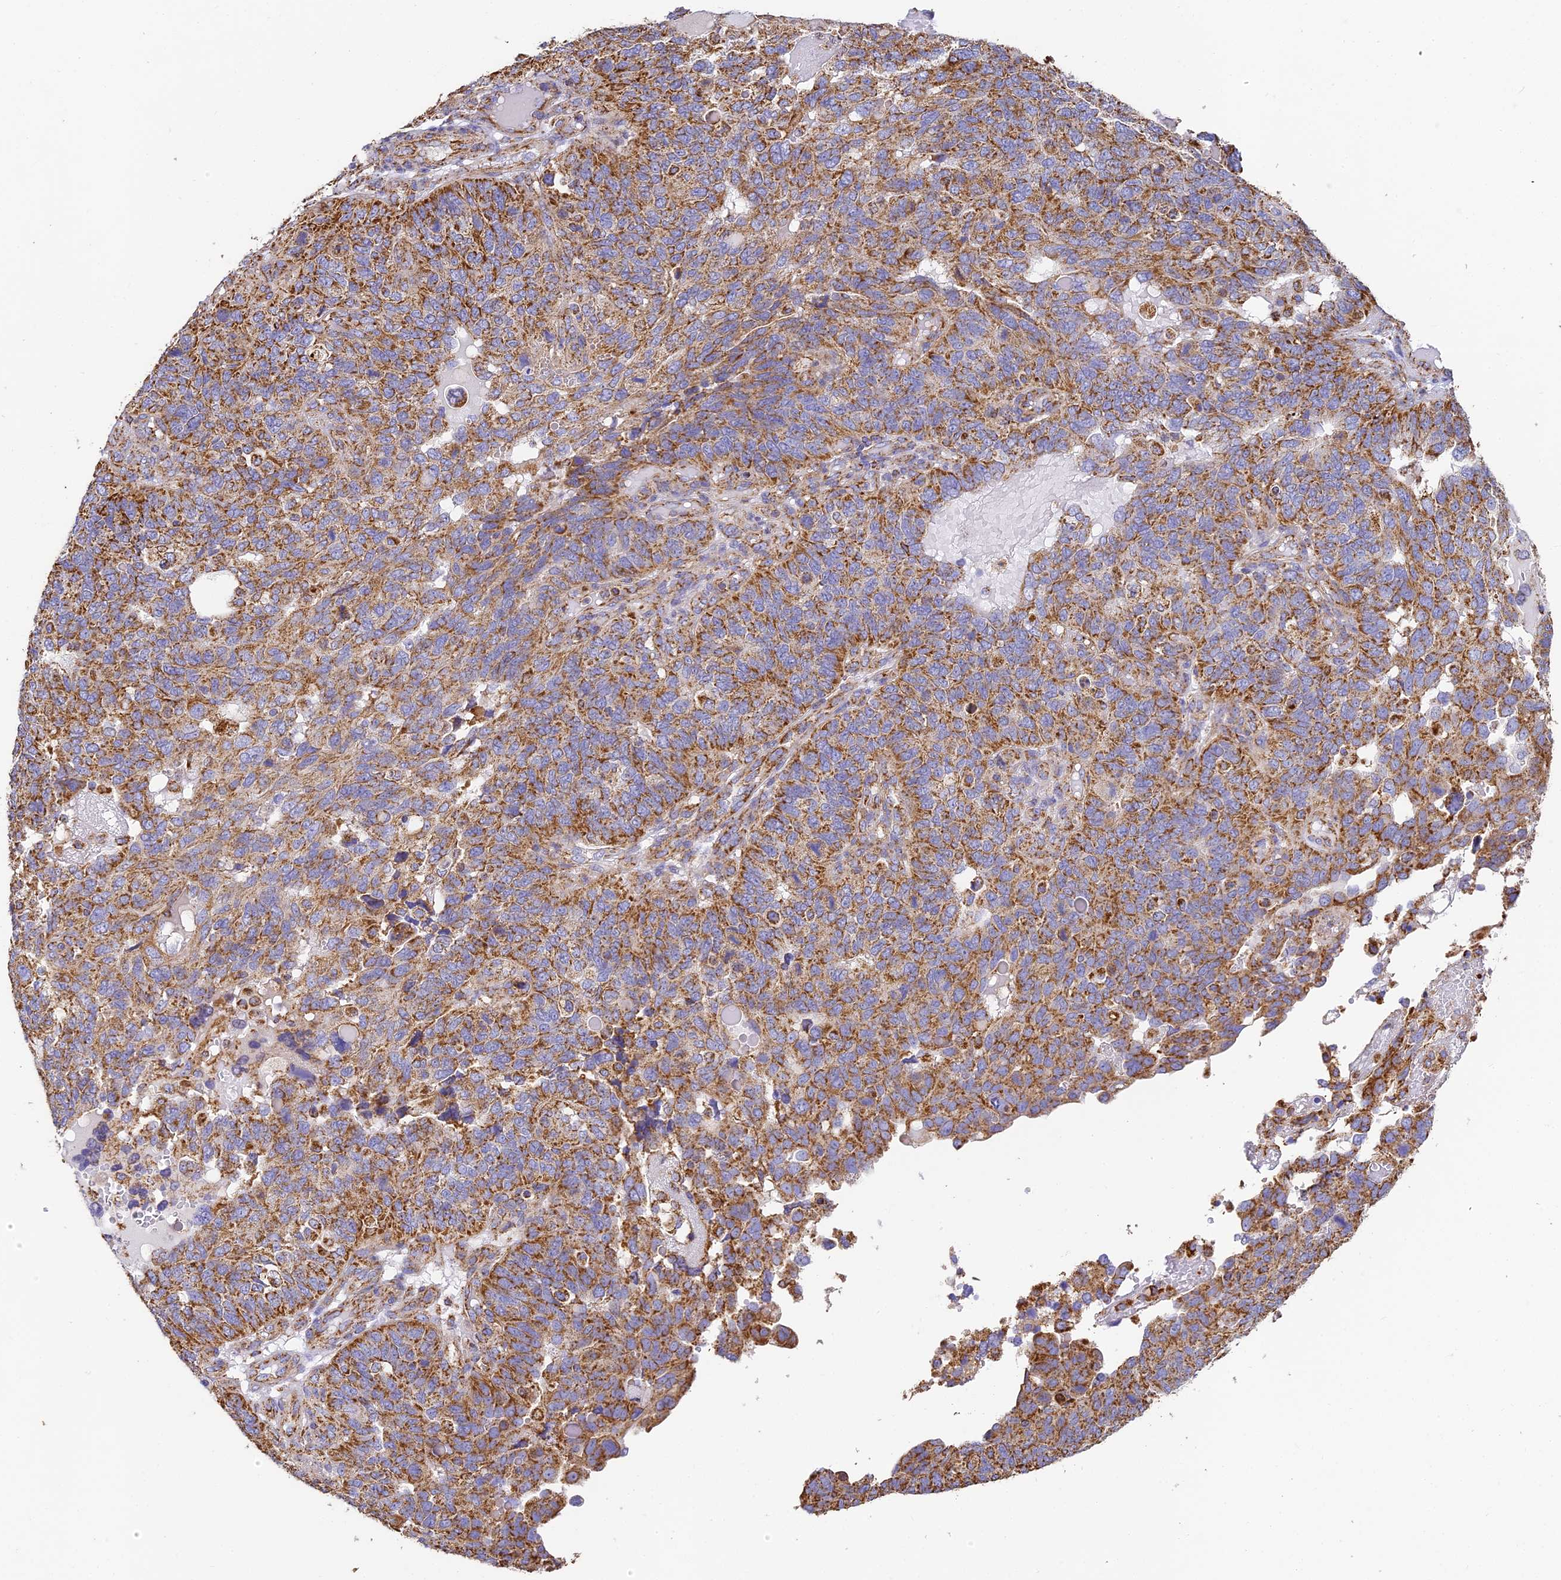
{"staining": {"intensity": "moderate", "quantity": ">75%", "location": "cytoplasmic/membranous"}, "tissue": "endometrial cancer", "cell_type": "Tumor cells", "image_type": "cancer", "snomed": [{"axis": "morphology", "description": "Adenocarcinoma, NOS"}, {"axis": "topography", "description": "Endometrium"}], "caption": "Protein expression analysis of endometrial cancer shows moderate cytoplasmic/membranous staining in approximately >75% of tumor cells.", "gene": "COX6C", "patient": {"sex": "female", "age": 66}}